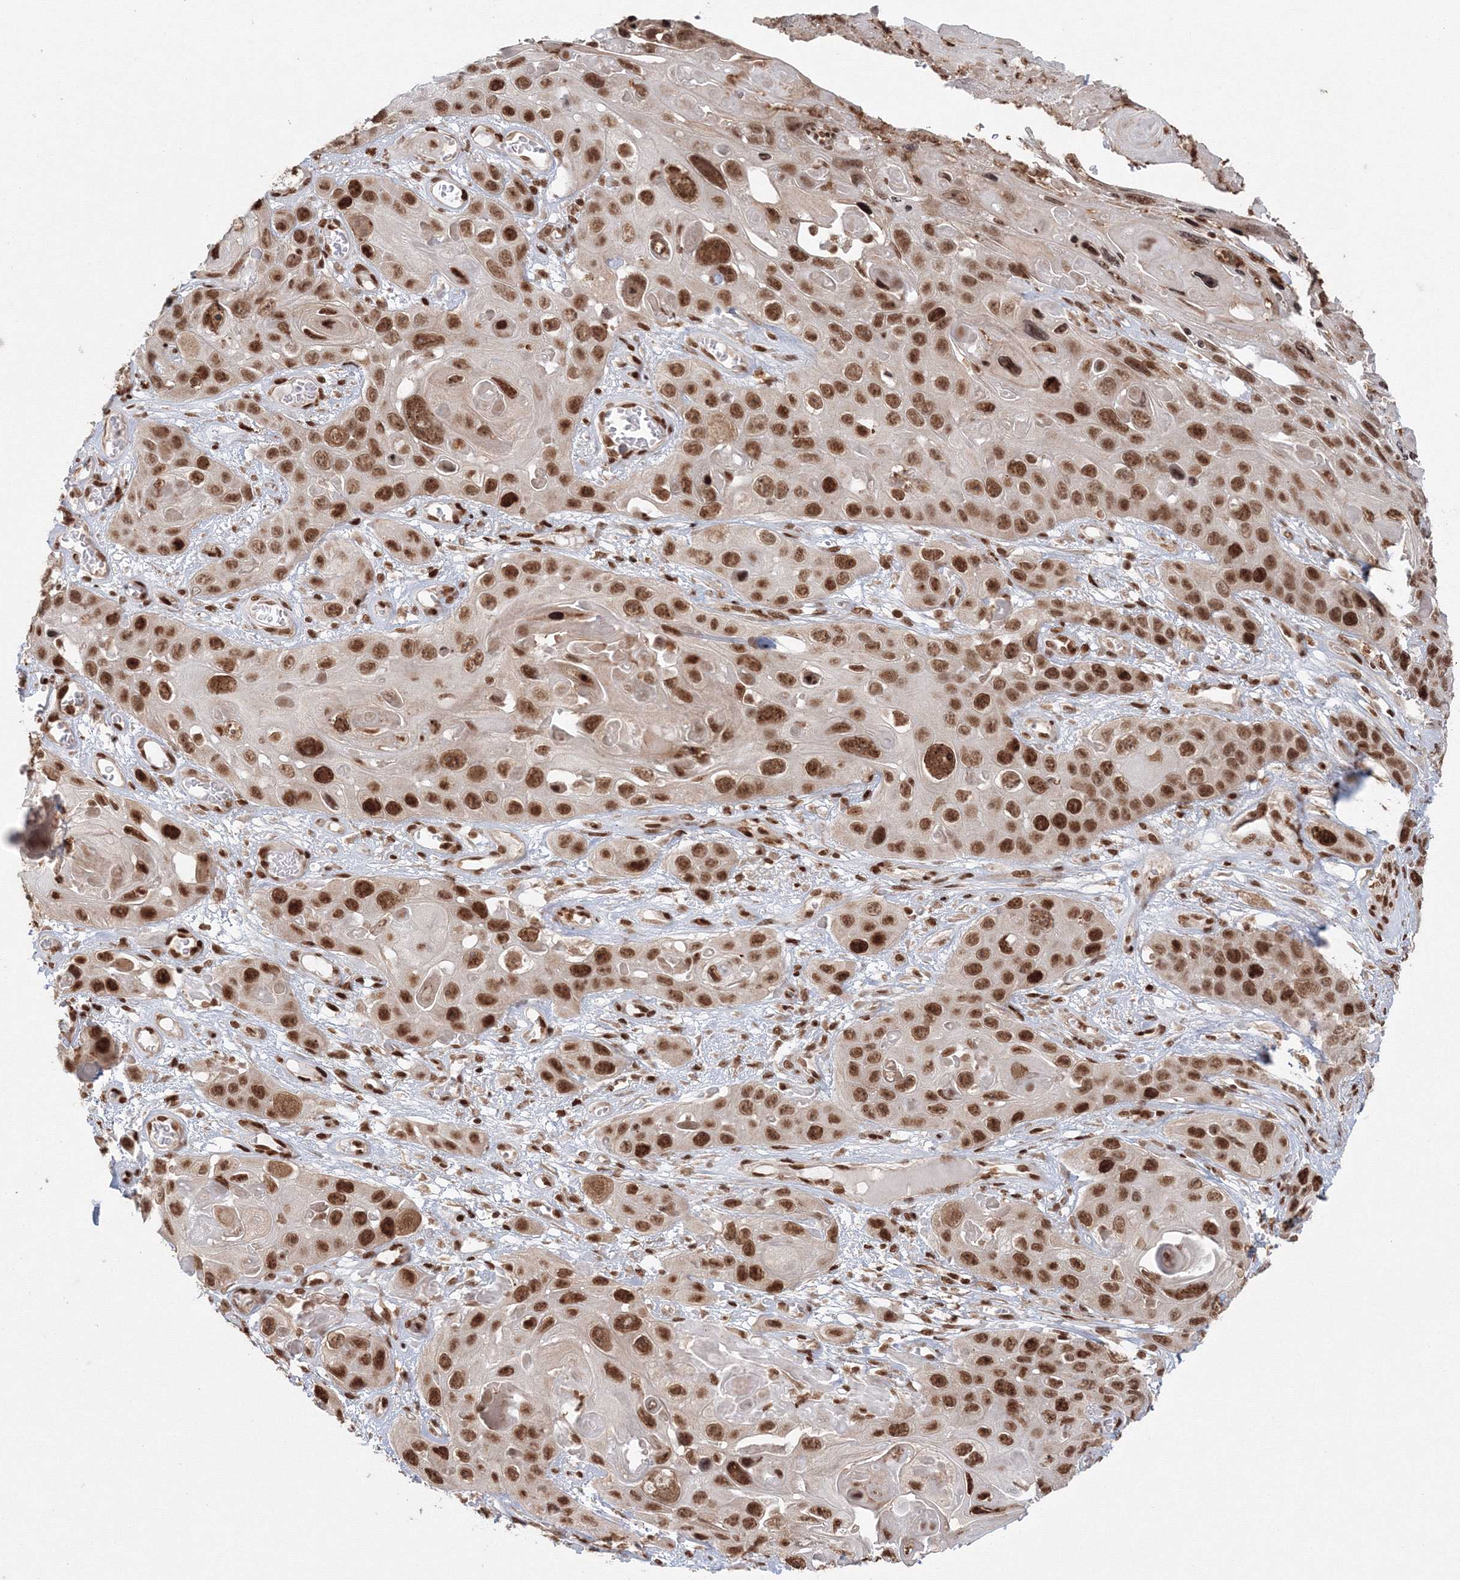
{"staining": {"intensity": "strong", "quantity": ">75%", "location": "nuclear"}, "tissue": "skin cancer", "cell_type": "Tumor cells", "image_type": "cancer", "snomed": [{"axis": "morphology", "description": "Squamous cell carcinoma, NOS"}, {"axis": "topography", "description": "Skin"}], "caption": "Immunohistochemical staining of human squamous cell carcinoma (skin) reveals strong nuclear protein positivity in approximately >75% of tumor cells.", "gene": "KIF20A", "patient": {"sex": "male", "age": 55}}